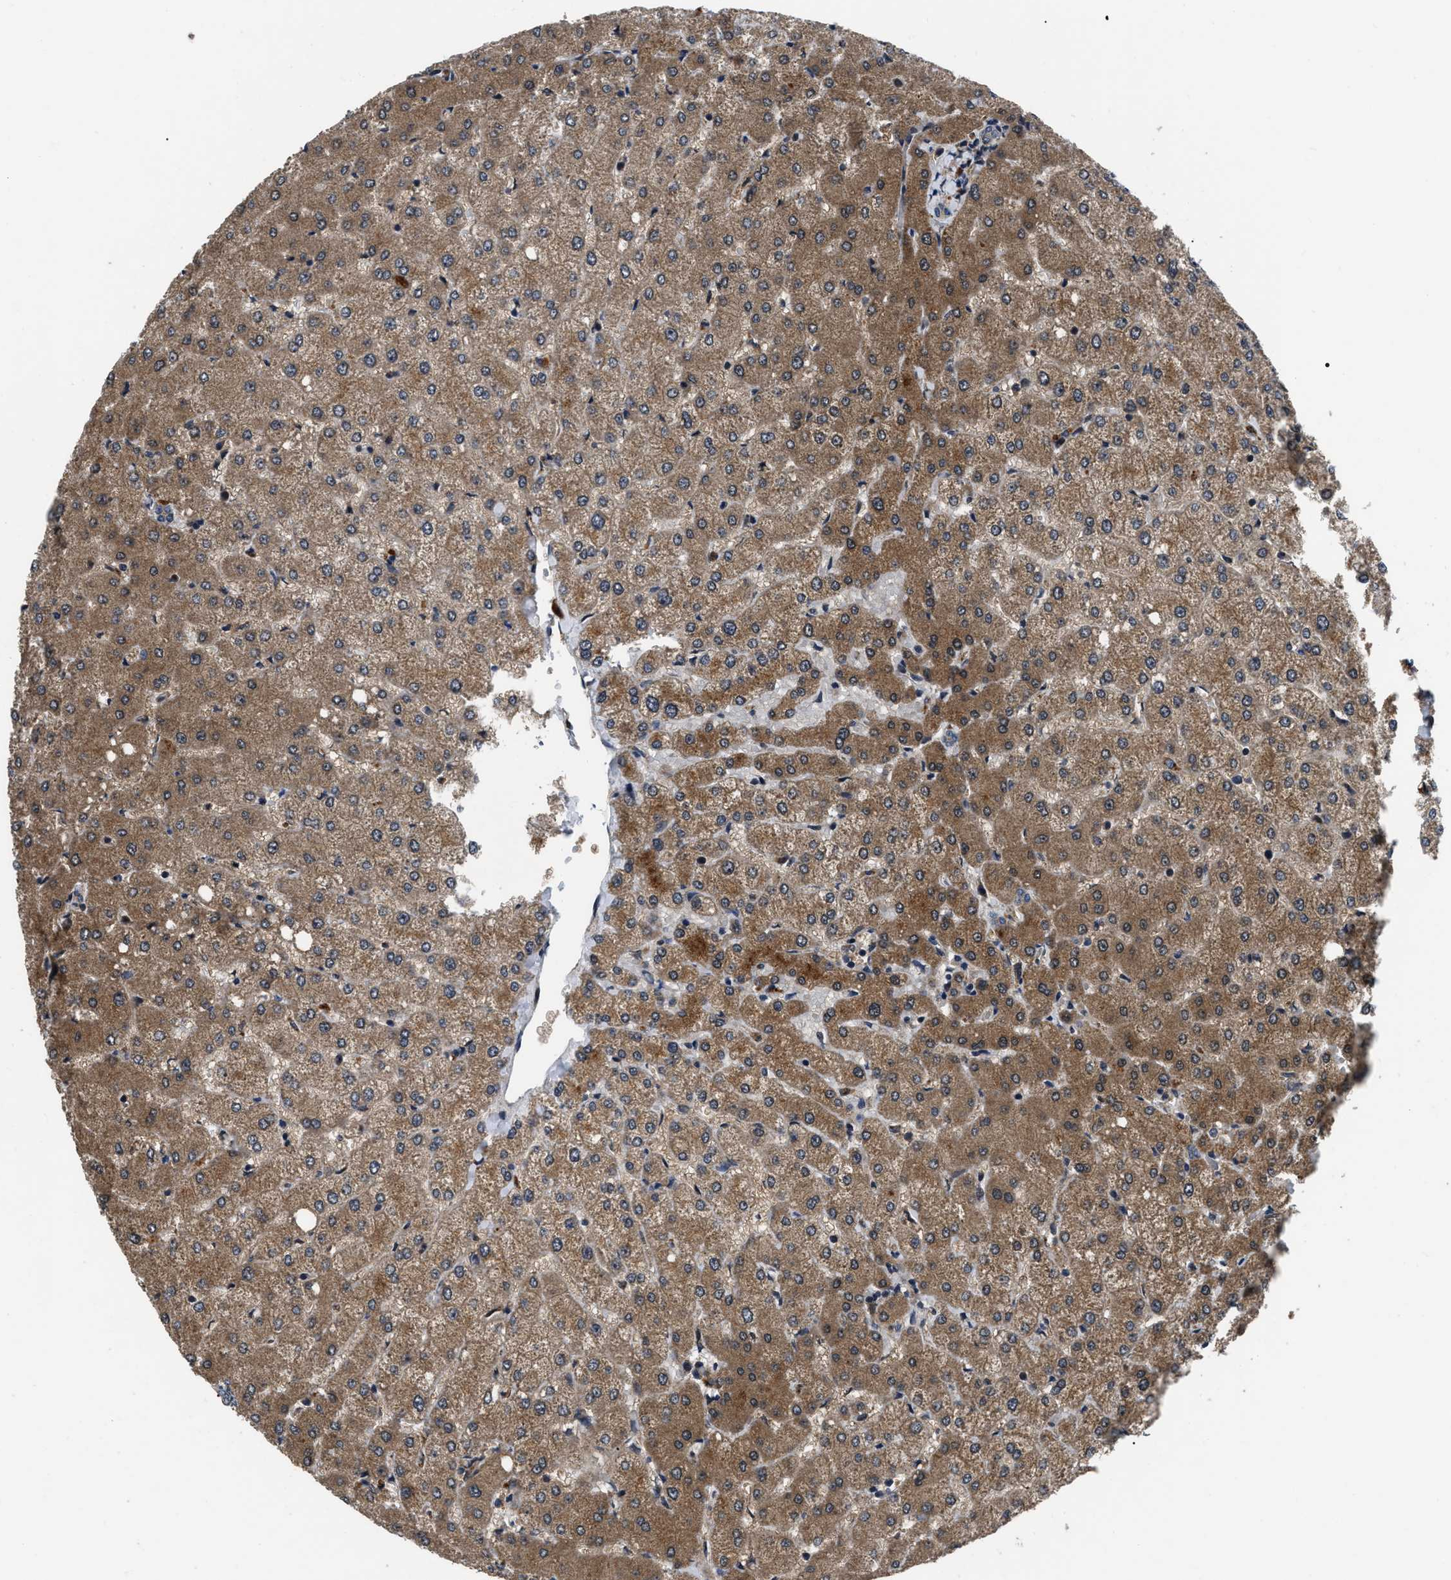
{"staining": {"intensity": "weak", "quantity": "<25%", "location": "cytoplasmic/membranous"}, "tissue": "liver", "cell_type": "Cholangiocytes", "image_type": "normal", "snomed": [{"axis": "morphology", "description": "Normal tissue, NOS"}, {"axis": "topography", "description": "Liver"}], "caption": "DAB immunohistochemical staining of unremarkable human liver exhibits no significant expression in cholangiocytes.", "gene": "PPWD1", "patient": {"sex": "female", "age": 54}}